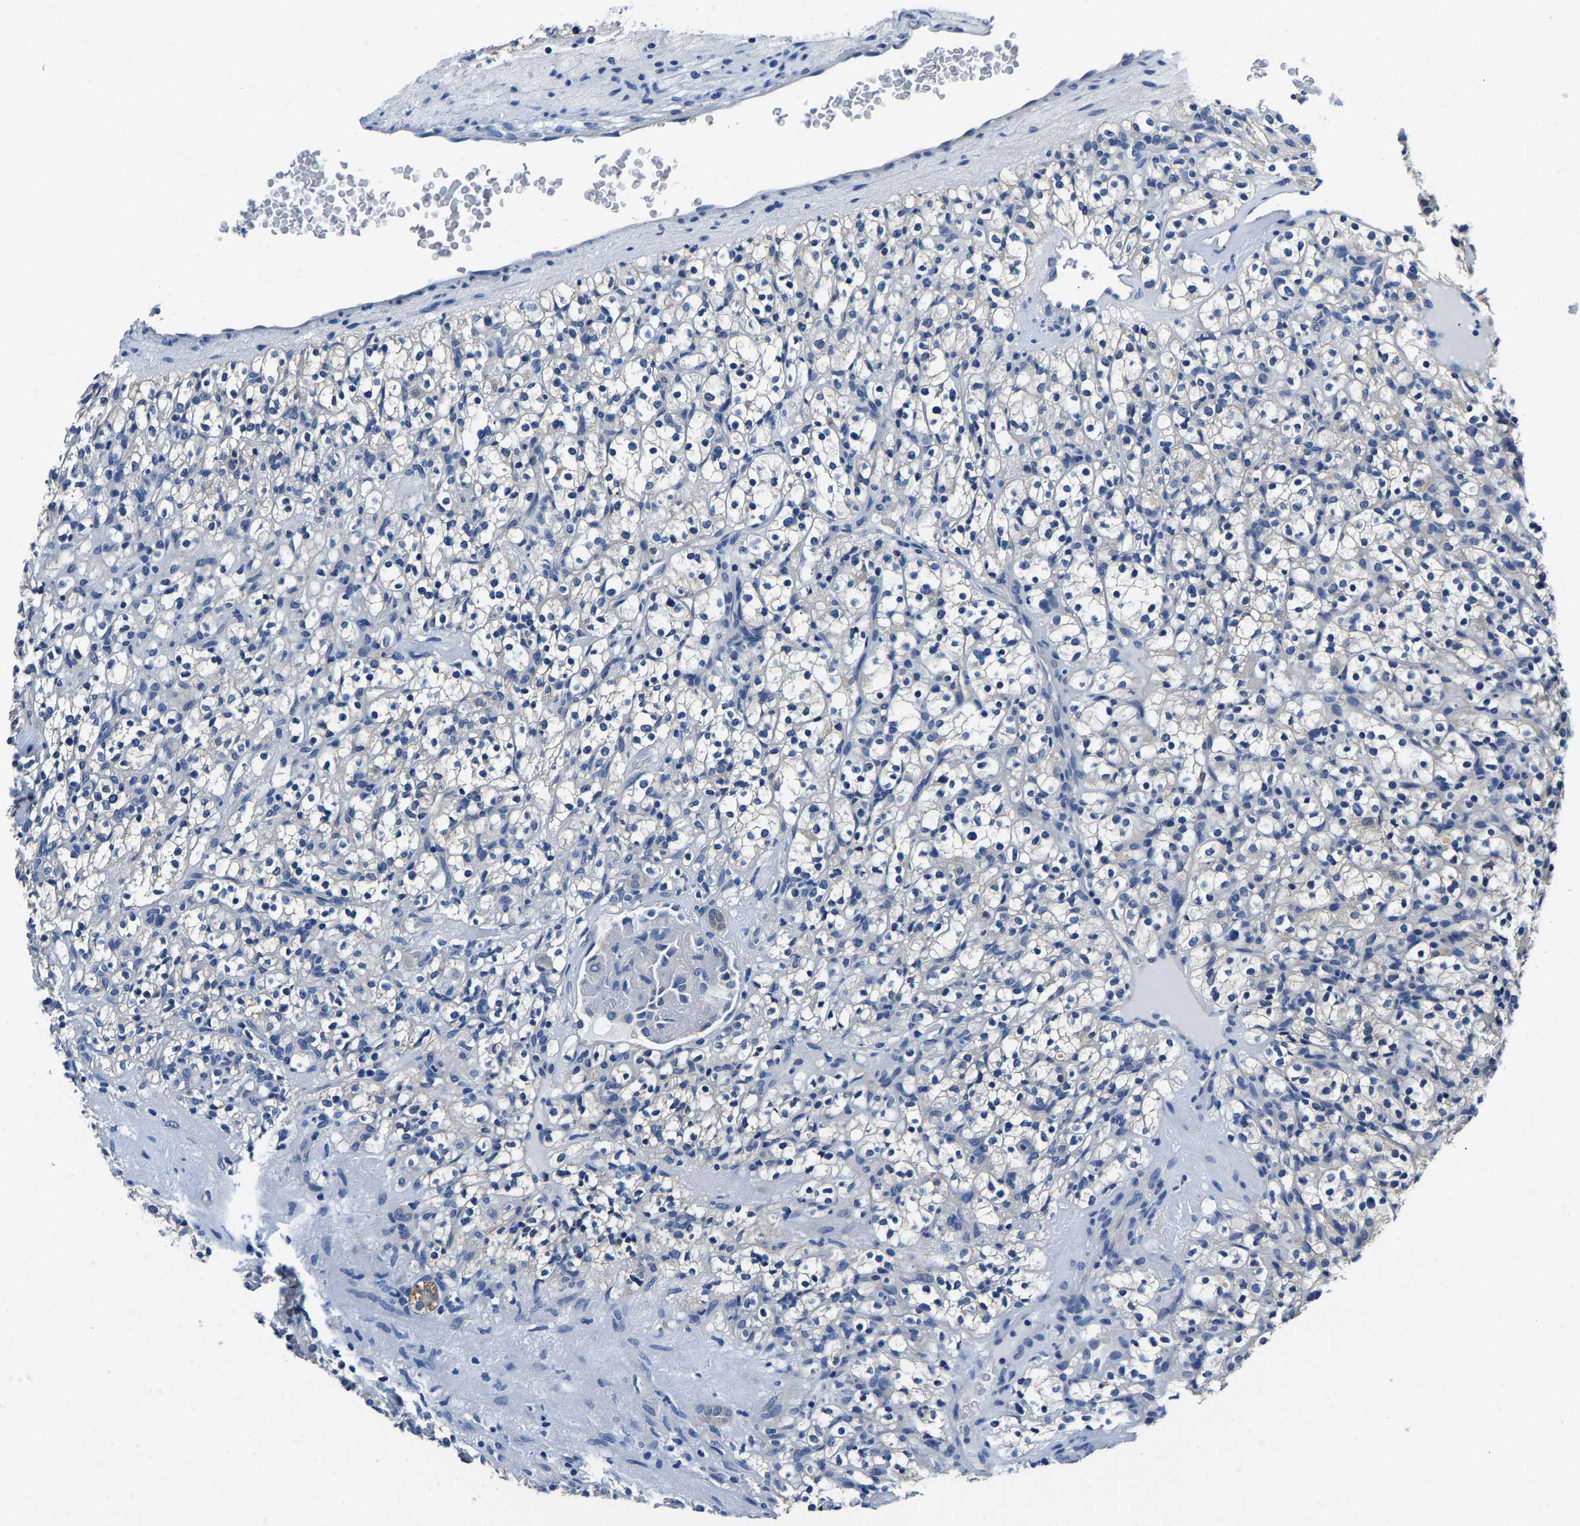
{"staining": {"intensity": "weak", "quantity": "<25%", "location": "cytoplasmic/membranous"}, "tissue": "renal cancer", "cell_type": "Tumor cells", "image_type": "cancer", "snomed": [{"axis": "morphology", "description": "Normal tissue, NOS"}, {"axis": "morphology", "description": "Adenocarcinoma, NOS"}, {"axis": "topography", "description": "Kidney"}], "caption": "This is a micrograph of immunohistochemistry (IHC) staining of renal cancer (adenocarcinoma), which shows no staining in tumor cells.", "gene": "ACO1", "patient": {"sex": "female", "age": 72}}